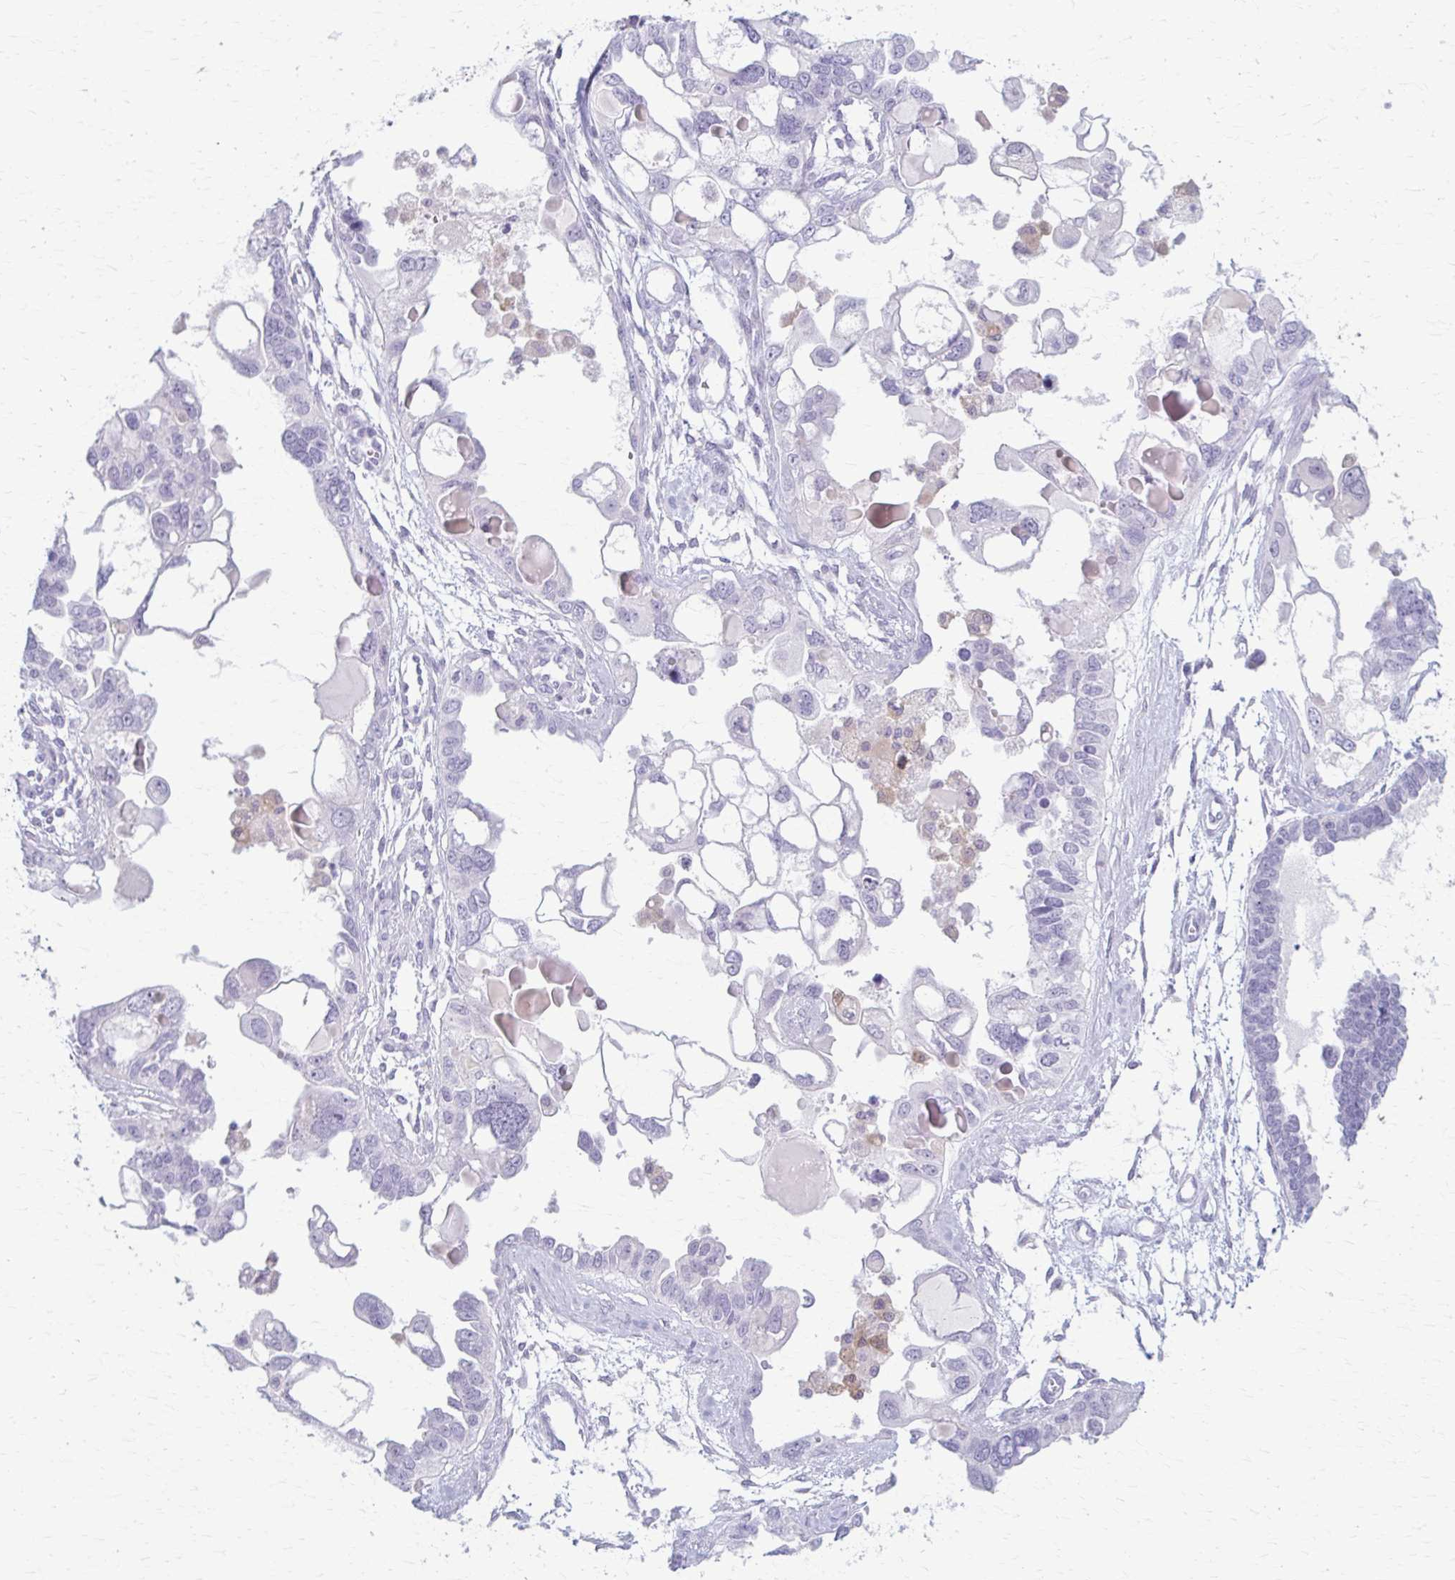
{"staining": {"intensity": "negative", "quantity": "none", "location": "none"}, "tissue": "ovarian cancer", "cell_type": "Tumor cells", "image_type": "cancer", "snomed": [{"axis": "morphology", "description": "Cystadenocarcinoma, serous, NOS"}, {"axis": "topography", "description": "Ovary"}], "caption": "IHC histopathology image of neoplastic tissue: serous cystadenocarcinoma (ovarian) stained with DAB (3,3'-diaminobenzidine) shows no significant protein expression in tumor cells.", "gene": "LDLRAP1", "patient": {"sex": "female", "age": 51}}